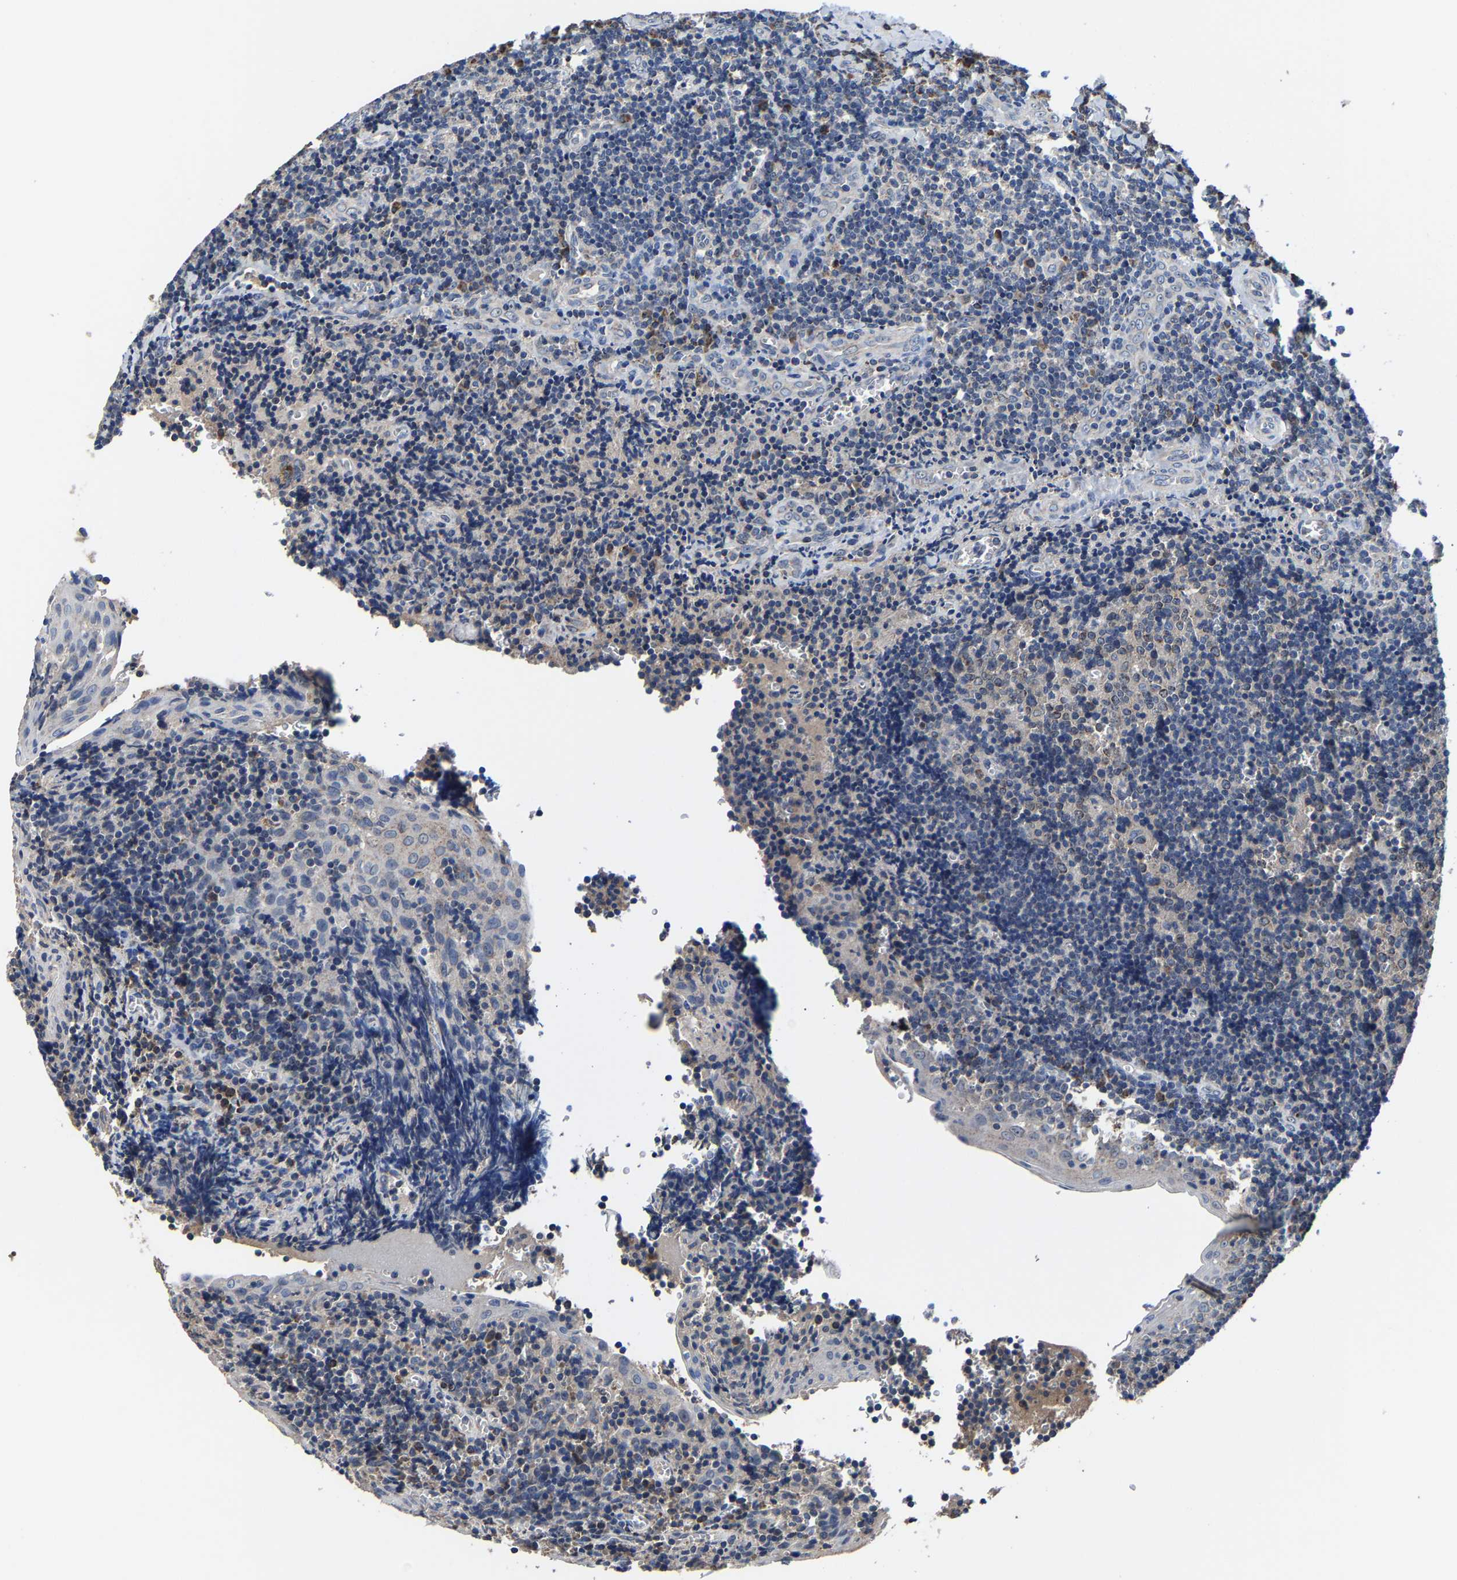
{"staining": {"intensity": "weak", "quantity": "<25%", "location": "cytoplasmic/membranous"}, "tissue": "tonsil", "cell_type": "Germinal center cells", "image_type": "normal", "snomed": [{"axis": "morphology", "description": "Normal tissue, NOS"}, {"axis": "morphology", "description": "Inflammation, NOS"}, {"axis": "topography", "description": "Tonsil"}], "caption": "The micrograph displays no significant positivity in germinal center cells of tonsil.", "gene": "ZCCHC7", "patient": {"sex": "female", "age": 31}}